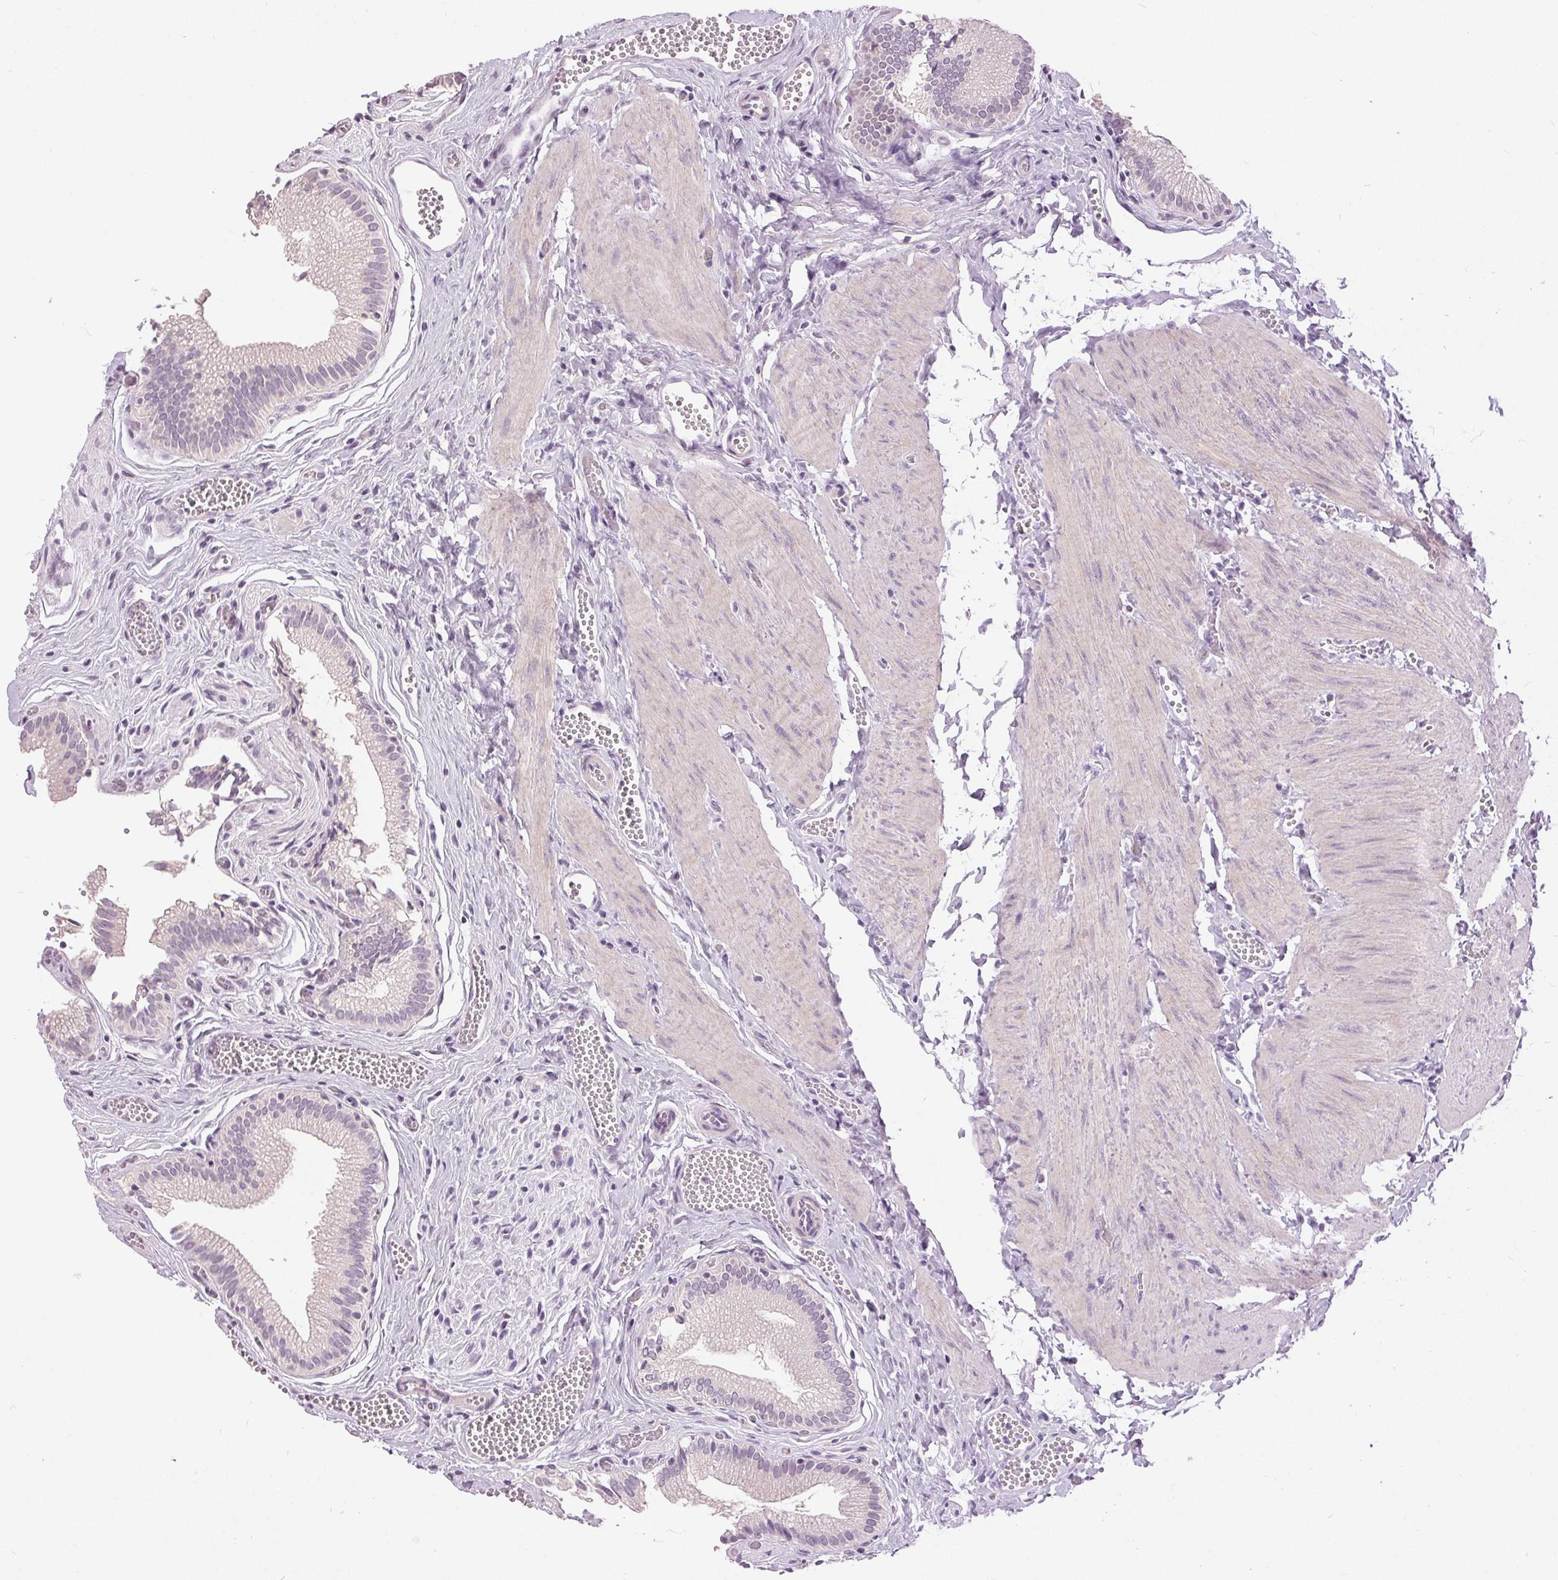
{"staining": {"intensity": "negative", "quantity": "none", "location": "none"}, "tissue": "gallbladder", "cell_type": "Glandular cells", "image_type": "normal", "snomed": [{"axis": "morphology", "description": "Normal tissue, NOS"}, {"axis": "topography", "description": "Gallbladder"}, {"axis": "topography", "description": "Peripheral nerve tissue"}], "caption": "Immunohistochemistry of unremarkable human gallbladder shows no positivity in glandular cells.", "gene": "DSG3", "patient": {"sex": "male", "age": 17}}